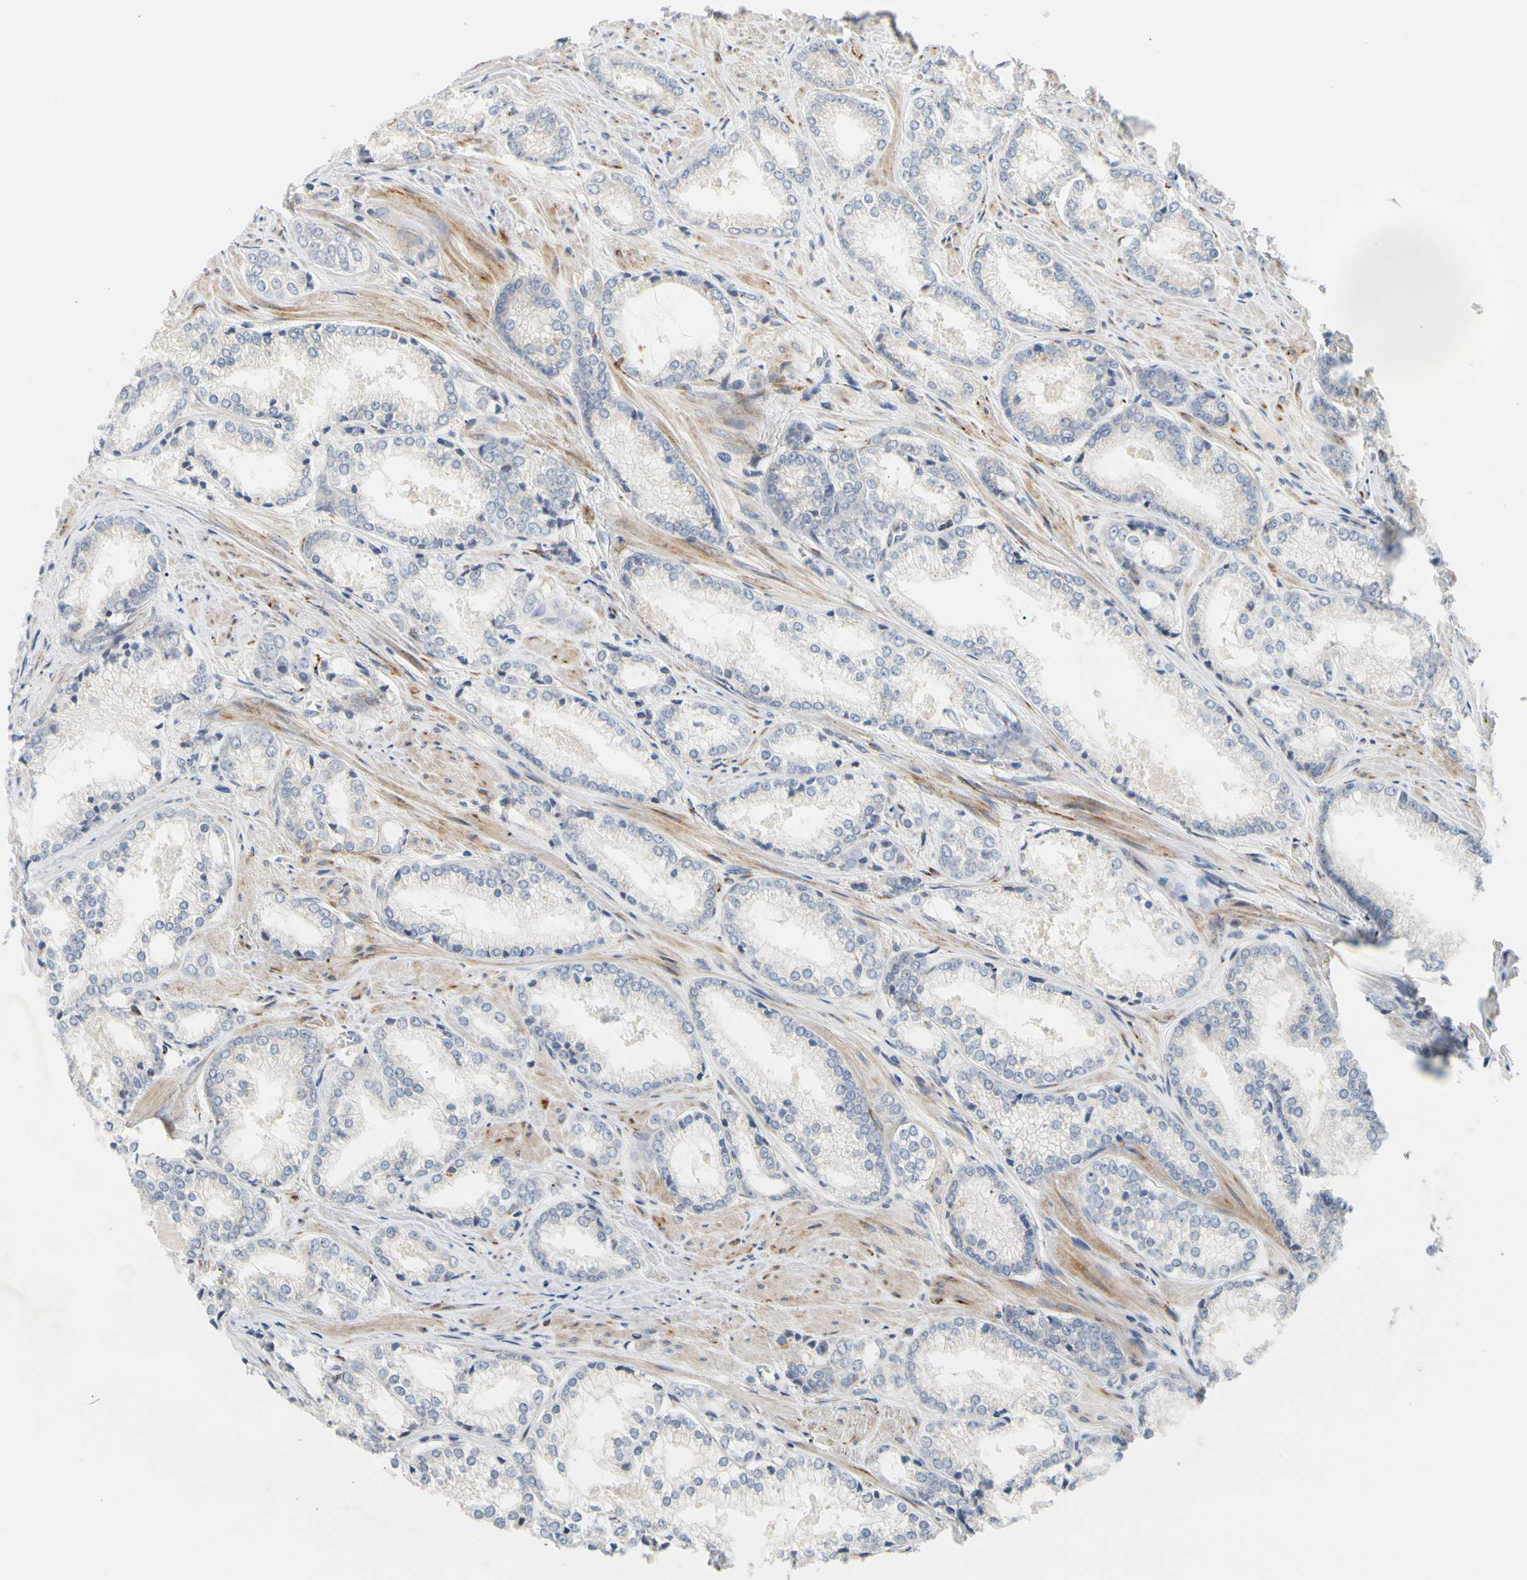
{"staining": {"intensity": "negative", "quantity": "none", "location": "none"}, "tissue": "prostate cancer", "cell_type": "Tumor cells", "image_type": "cancer", "snomed": [{"axis": "morphology", "description": "Adenocarcinoma, Low grade"}, {"axis": "topography", "description": "Prostate"}], "caption": "The immunohistochemistry photomicrograph has no significant positivity in tumor cells of adenocarcinoma (low-grade) (prostate) tissue.", "gene": "ZNF236", "patient": {"sex": "male", "age": 64}}